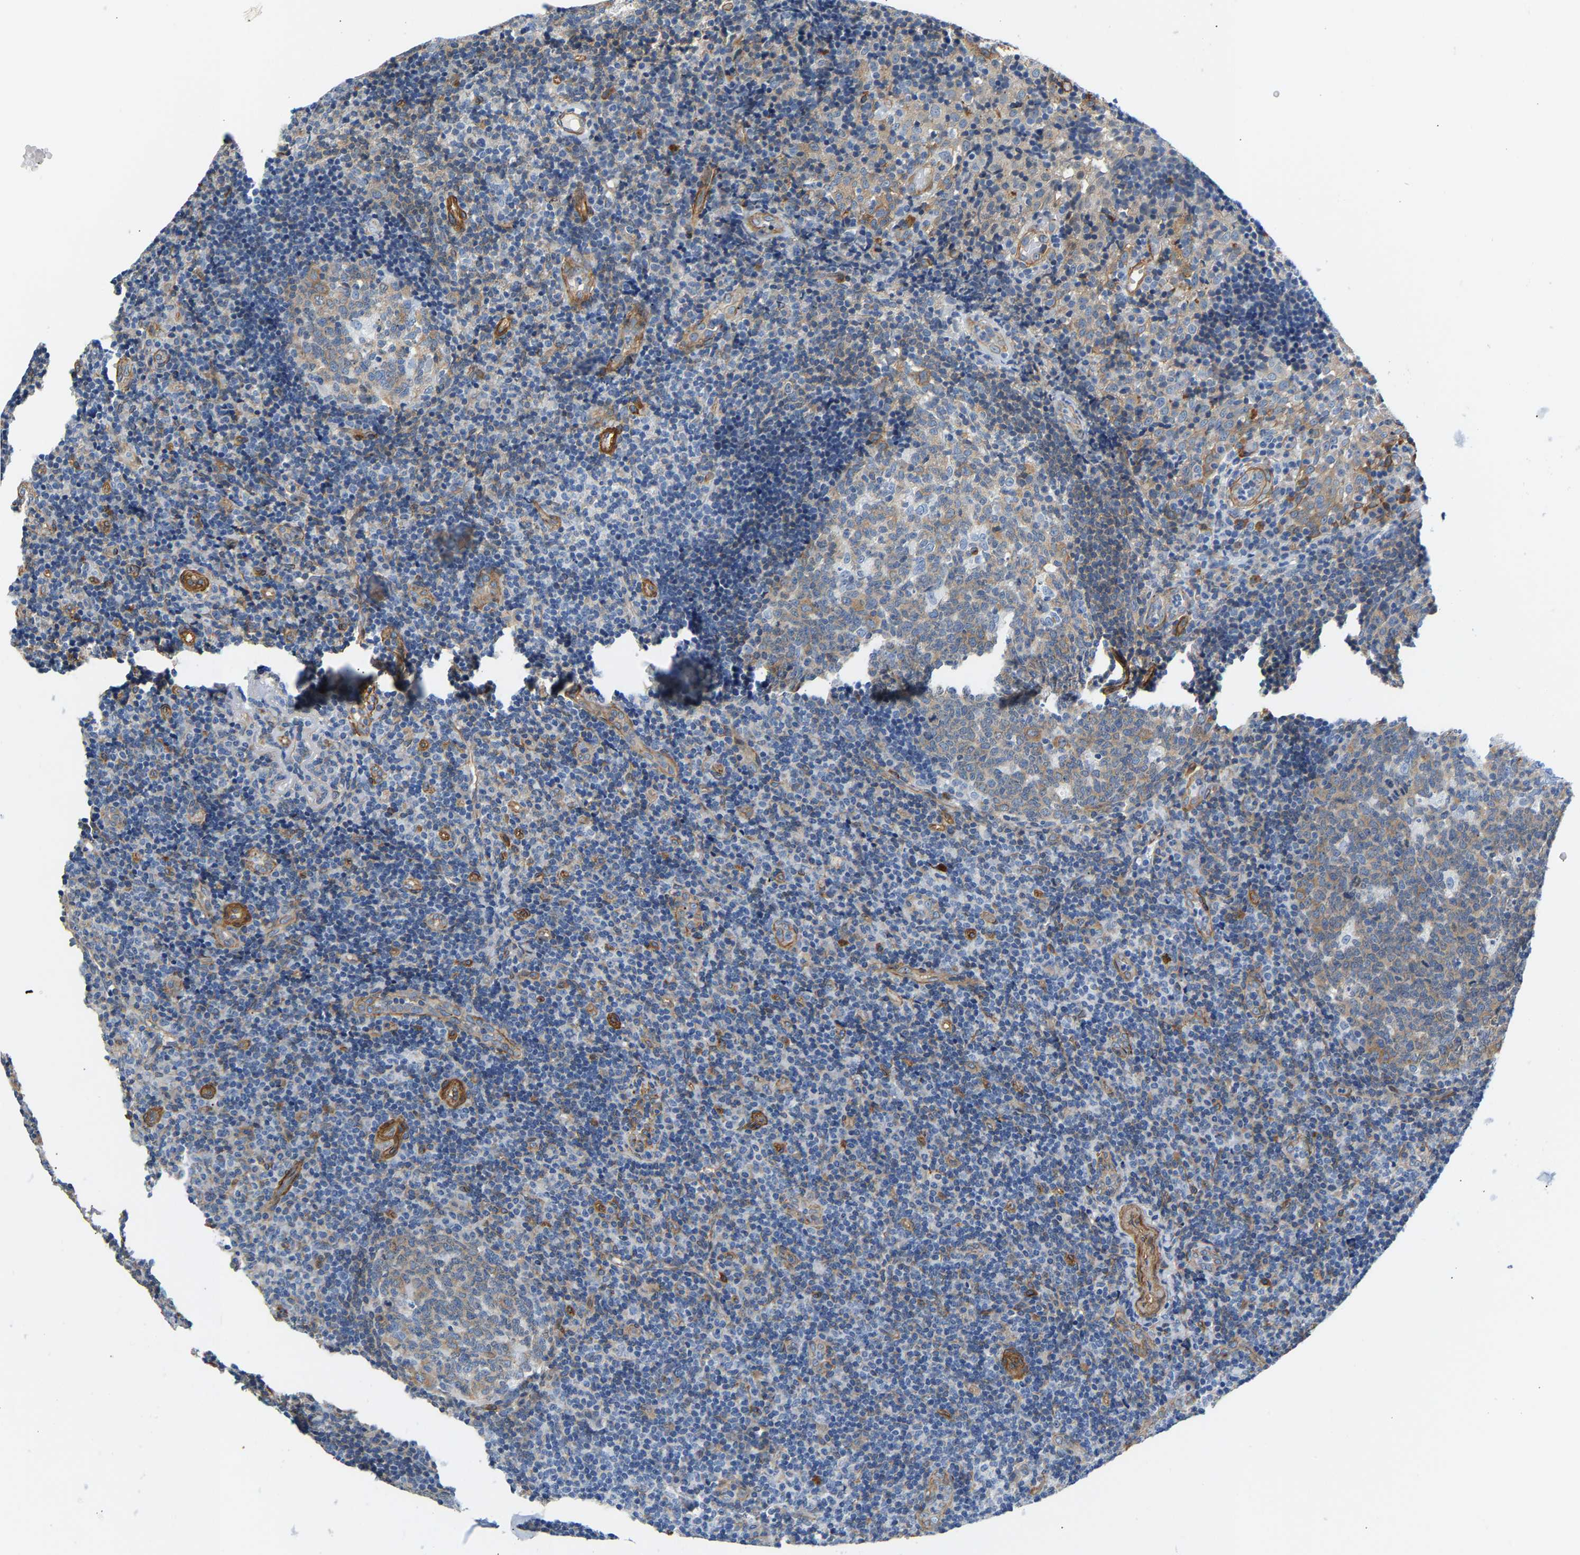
{"staining": {"intensity": "weak", "quantity": "25%-75%", "location": "cytoplasmic/membranous"}, "tissue": "tonsil", "cell_type": "Germinal center cells", "image_type": "normal", "snomed": [{"axis": "morphology", "description": "Normal tissue, NOS"}, {"axis": "topography", "description": "Tonsil"}], "caption": "Protein analysis of unremarkable tonsil displays weak cytoplasmic/membranous positivity in about 25%-75% of germinal center cells. (Stains: DAB (3,3'-diaminobenzidine) in brown, nuclei in blue, Microscopy: brightfield microscopy at high magnification).", "gene": "PAWR", "patient": {"sex": "female", "age": 40}}